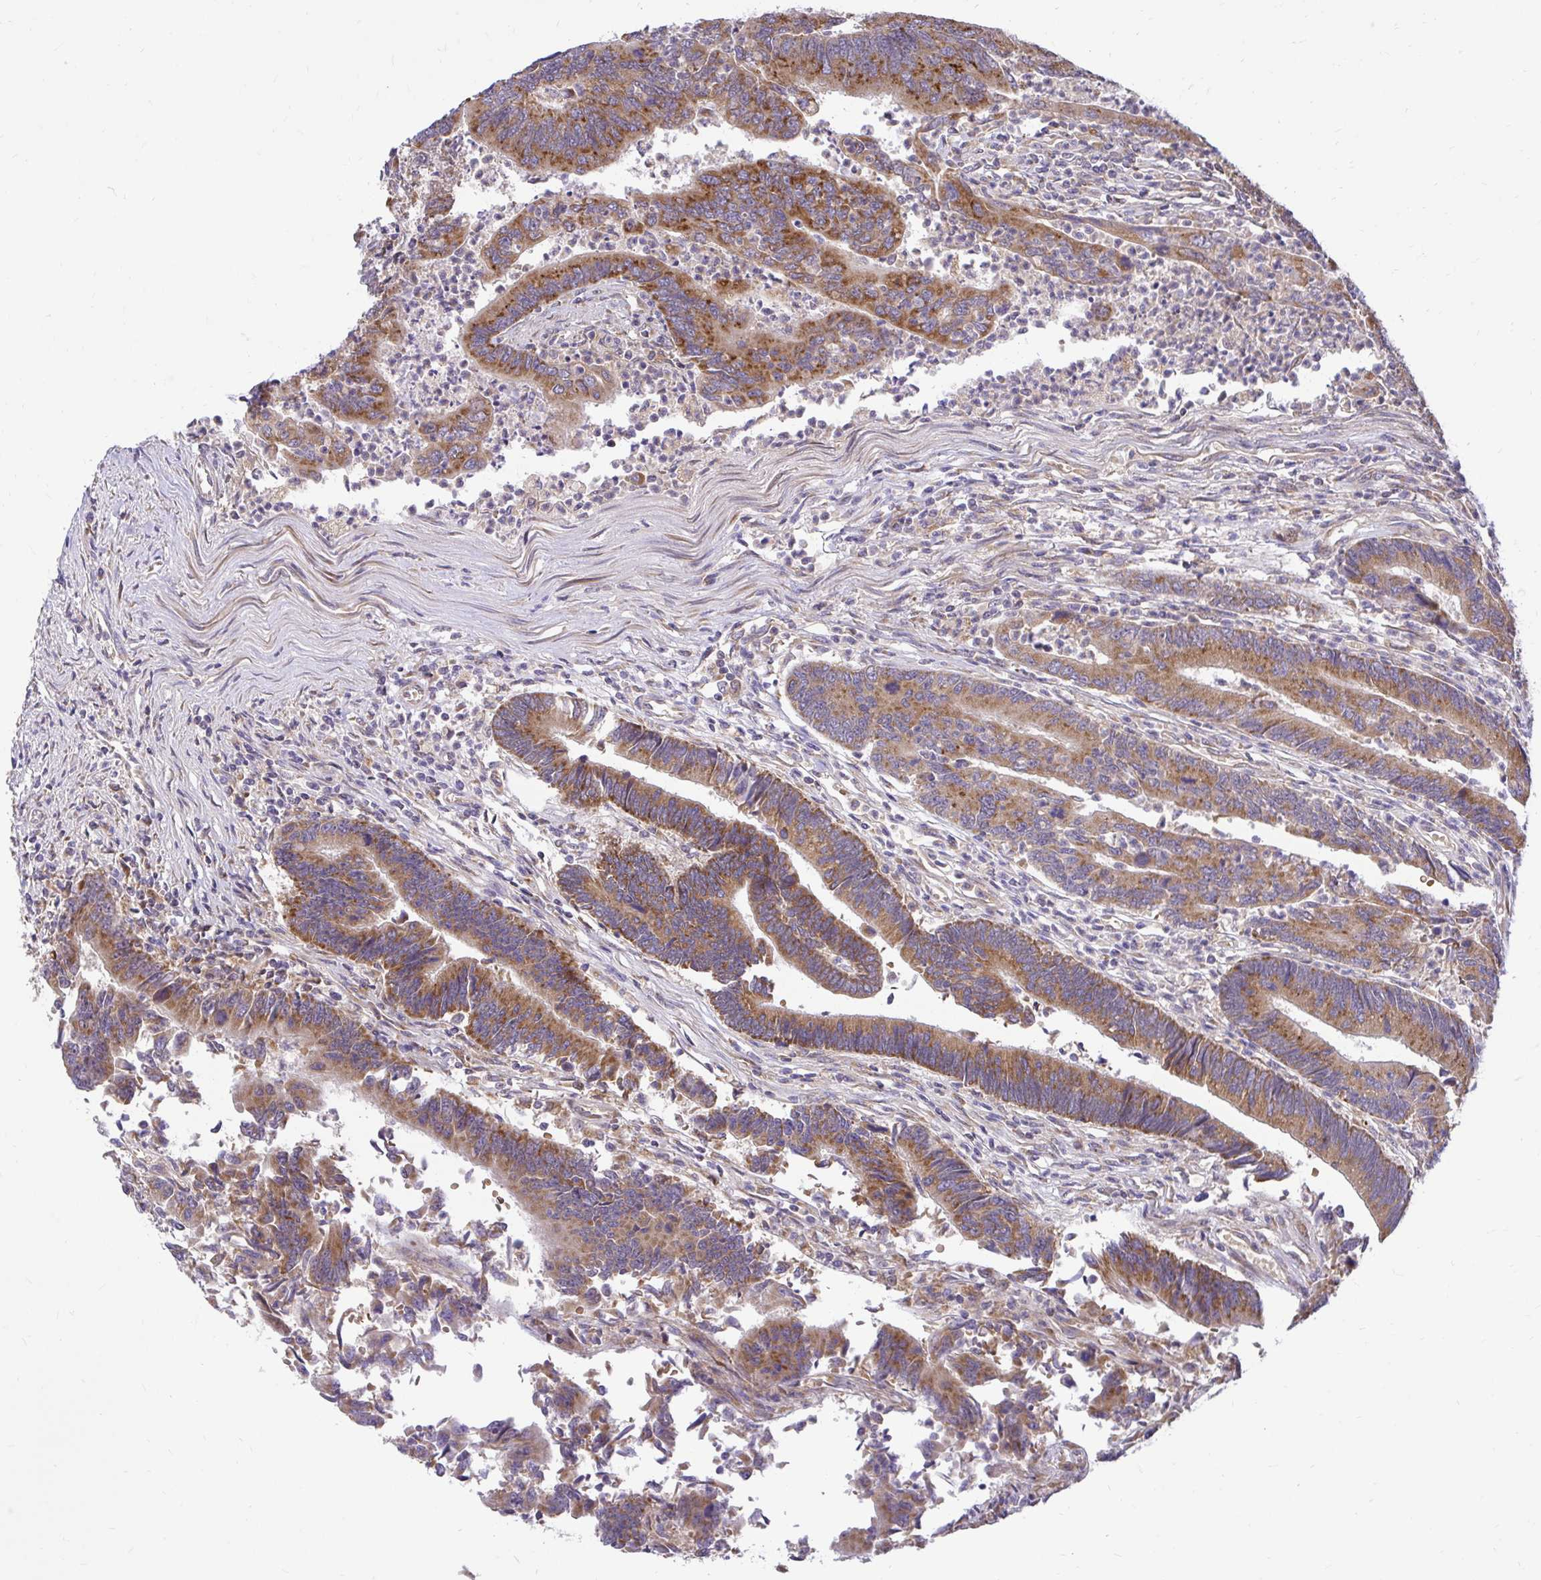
{"staining": {"intensity": "moderate", "quantity": ">75%", "location": "cytoplasmic/membranous"}, "tissue": "colorectal cancer", "cell_type": "Tumor cells", "image_type": "cancer", "snomed": [{"axis": "morphology", "description": "Adenocarcinoma, NOS"}, {"axis": "topography", "description": "Colon"}], "caption": "Immunohistochemistry staining of colorectal cancer (adenocarcinoma), which exhibits medium levels of moderate cytoplasmic/membranous positivity in approximately >75% of tumor cells indicating moderate cytoplasmic/membranous protein positivity. The staining was performed using DAB (brown) for protein detection and nuclei were counterstained in hematoxylin (blue).", "gene": "VTI1B", "patient": {"sex": "female", "age": 67}}